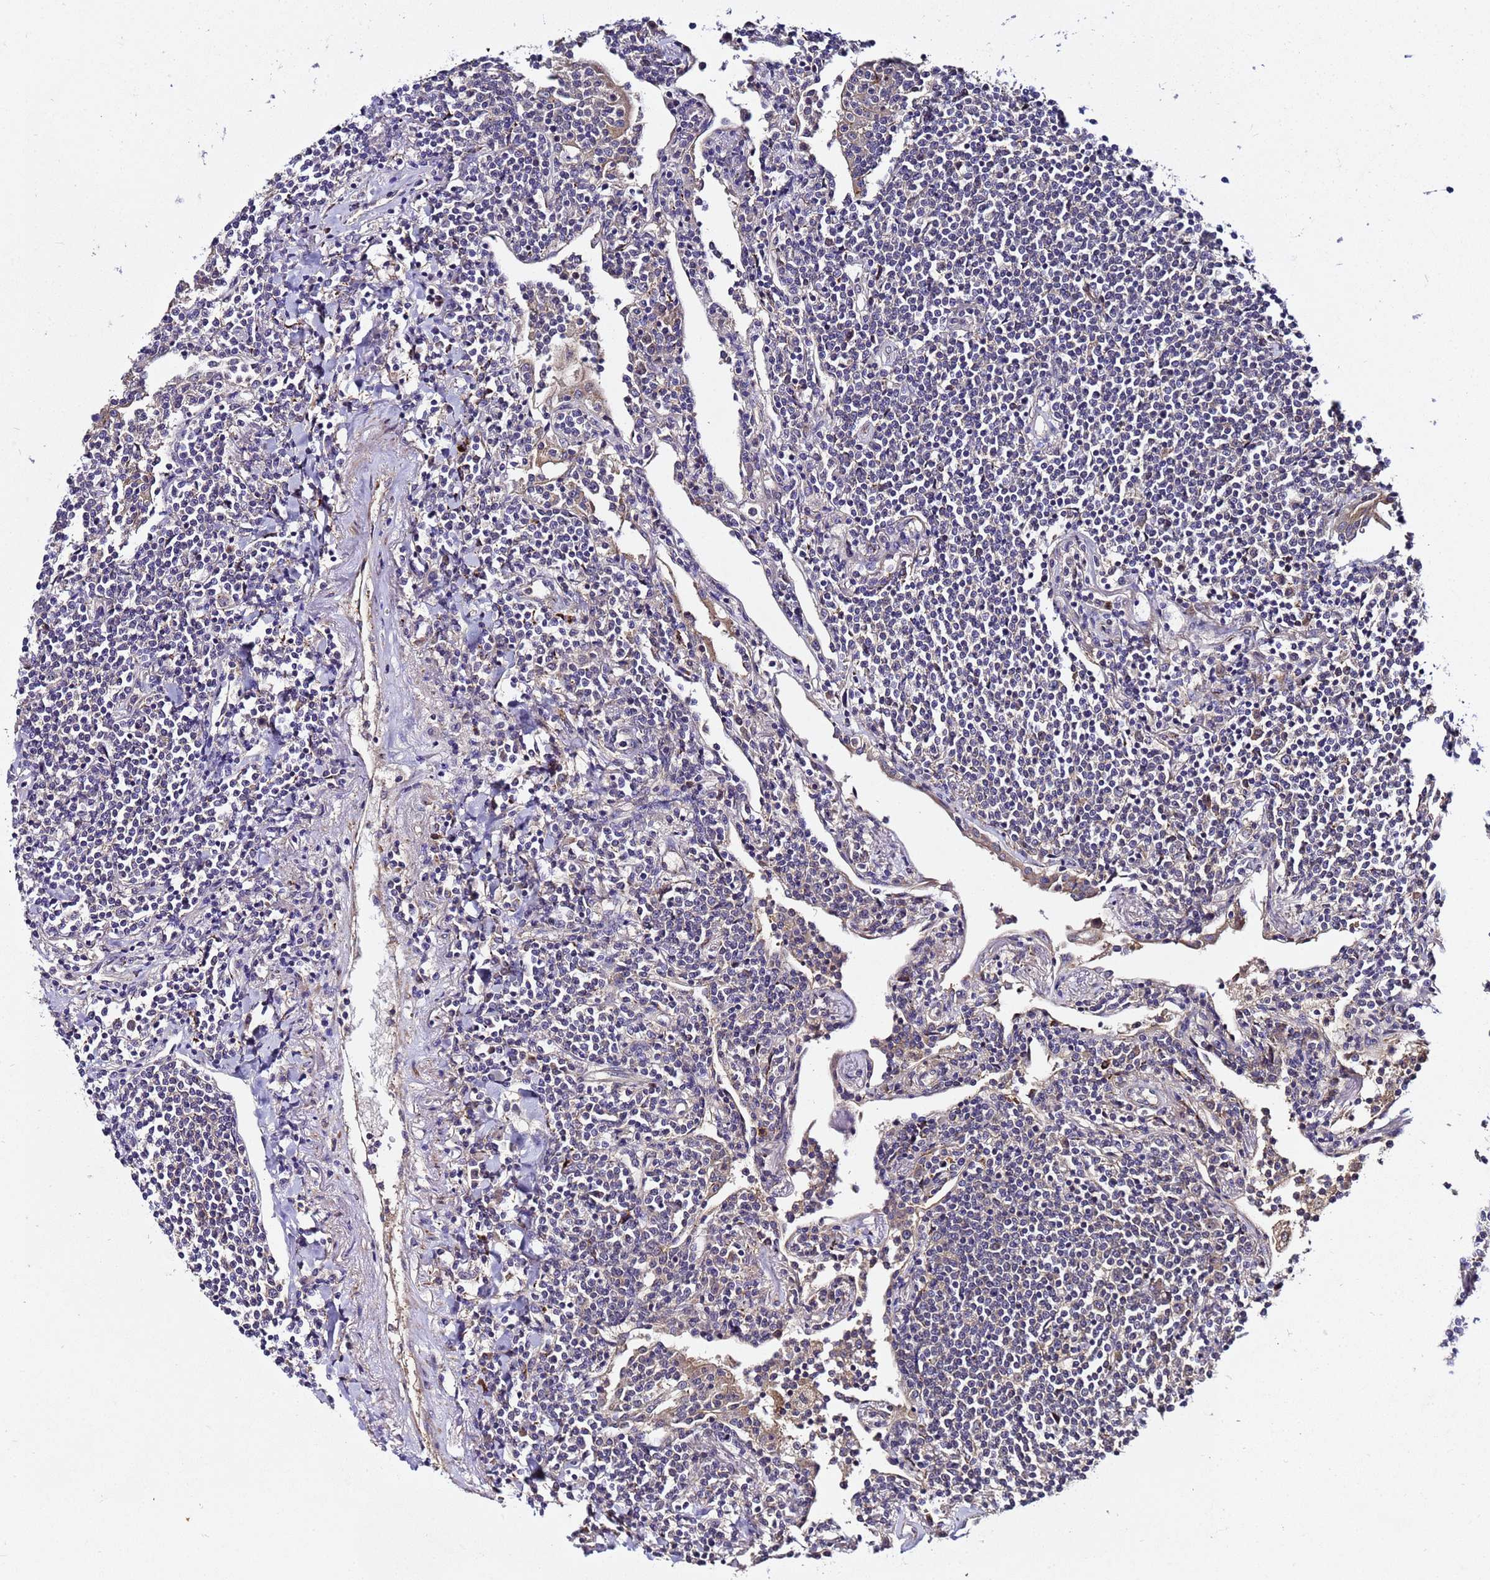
{"staining": {"intensity": "negative", "quantity": "none", "location": "none"}, "tissue": "lymphoma", "cell_type": "Tumor cells", "image_type": "cancer", "snomed": [{"axis": "morphology", "description": "Malignant lymphoma, non-Hodgkin's type, Low grade"}, {"axis": "topography", "description": "Lung"}], "caption": "This is an IHC image of lymphoma. There is no positivity in tumor cells.", "gene": "PLXDC2", "patient": {"sex": "female", "age": 71}}